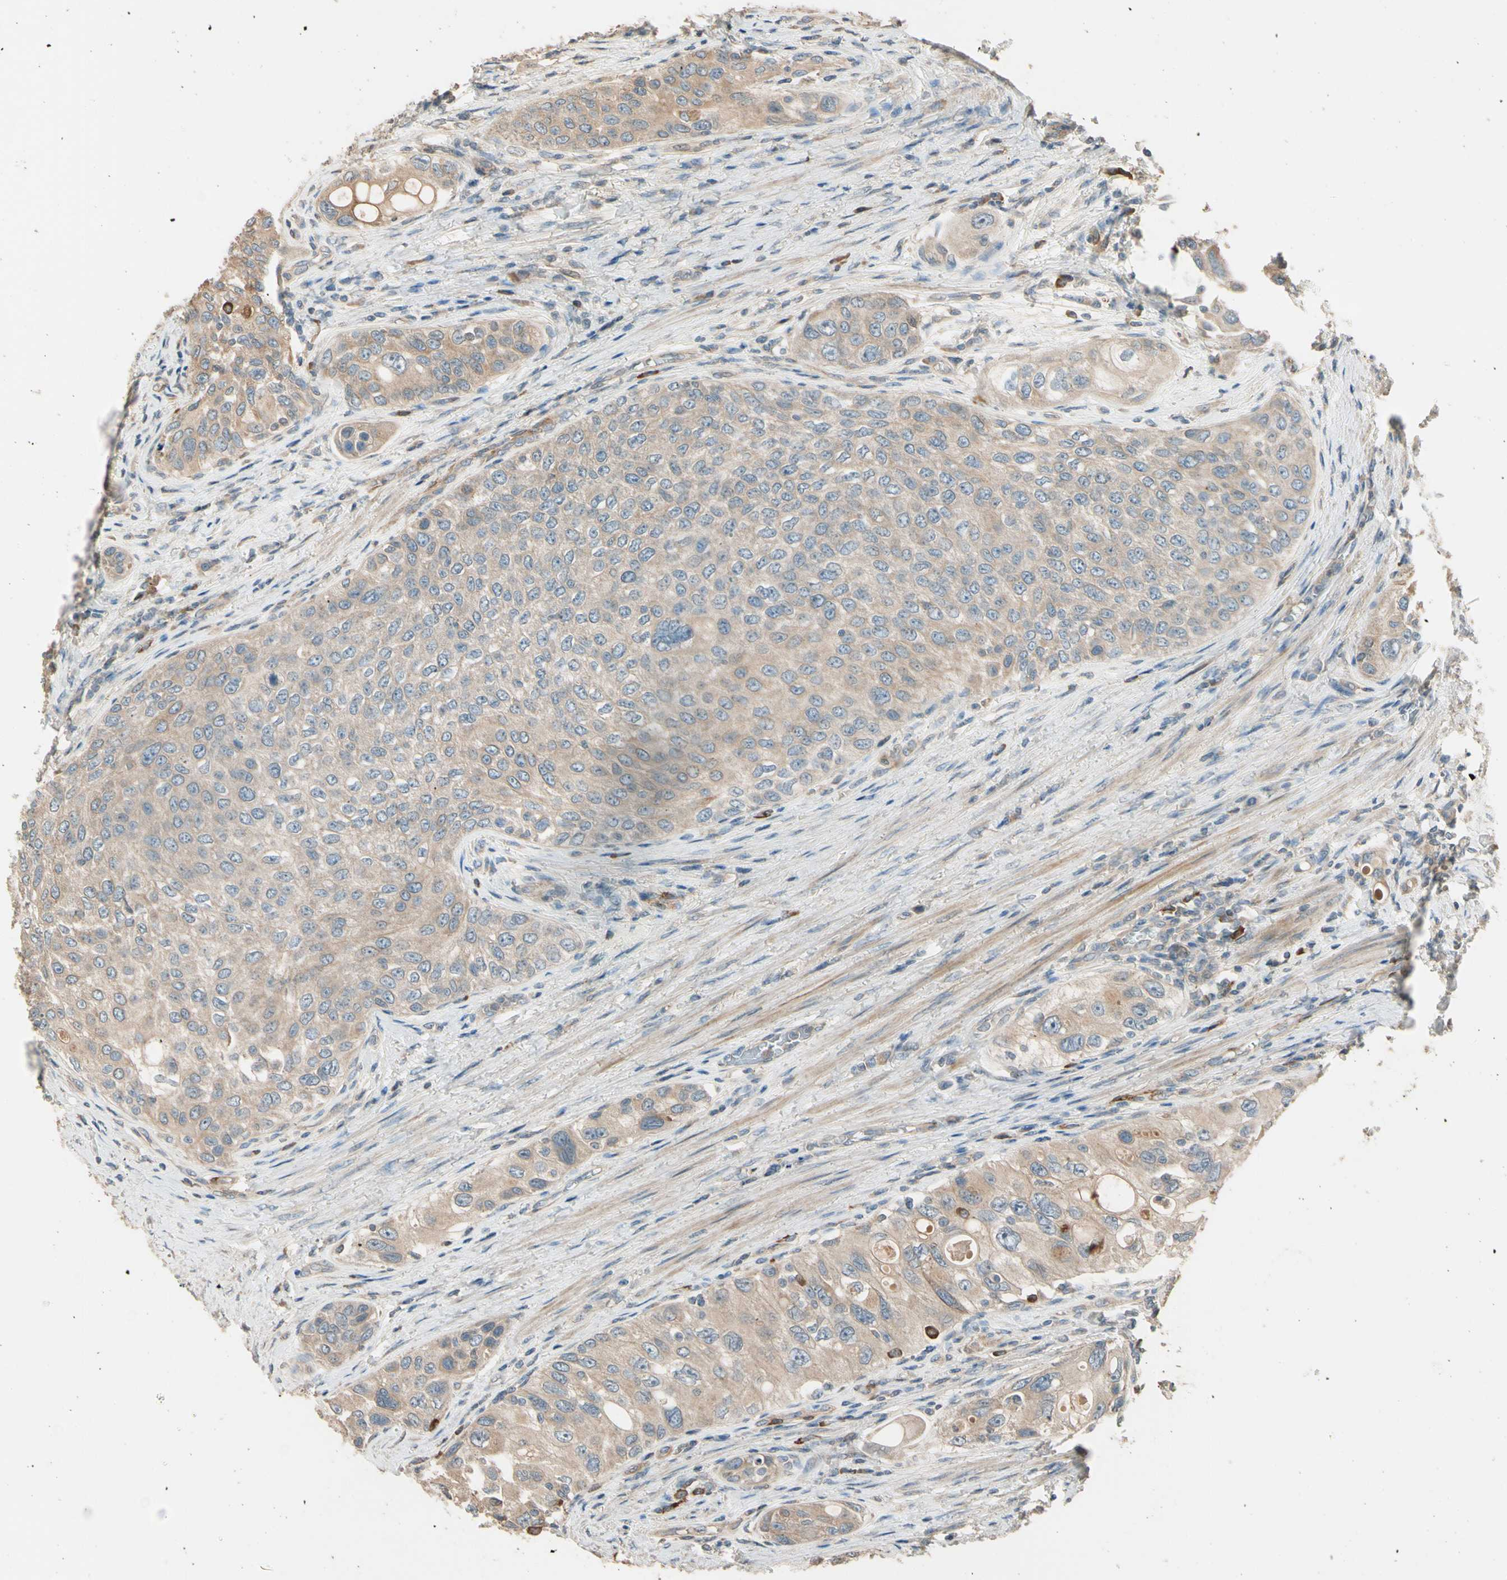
{"staining": {"intensity": "weak", "quantity": ">75%", "location": "cytoplasmic/membranous"}, "tissue": "urothelial cancer", "cell_type": "Tumor cells", "image_type": "cancer", "snomed": [{"axis": "morphology", "description": "Urothelial carcinoma, High grade"}, {"axis": "topography", "description": "Urinary bladder"}], "caption": "IHC of human urothelial cancer displays low levels of weak cytoplasmic/membranous positivity in approximately >75% of tumor cells.", "gene": "TNFRSF21", "patient": {"sex": "female", "age": 56}}